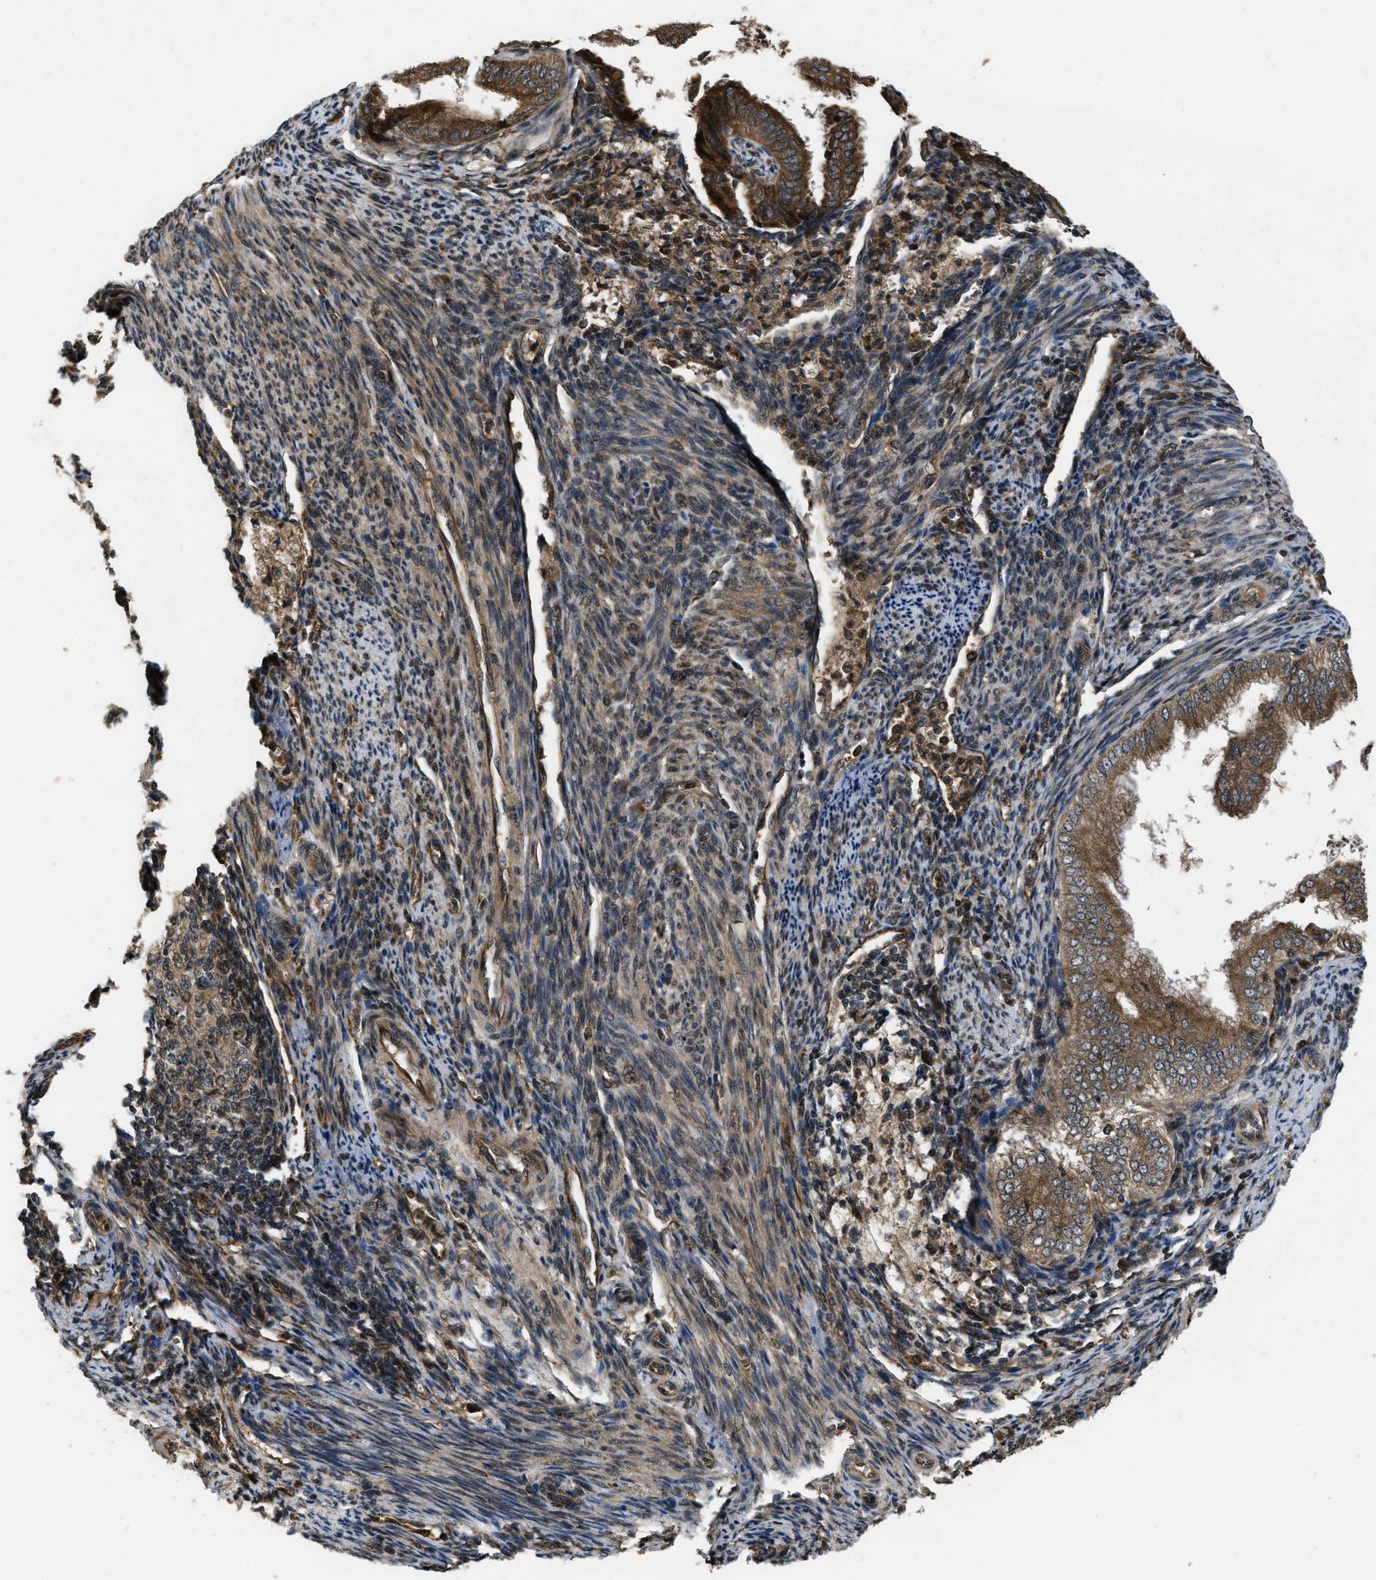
{"staining": {"intensity": "moderate", "quantity": ">75%", "location": "cytoplasmic/membranous"}, "tissue": "endometrial cancer", "cell_type": "Tumor cells", "image_type": "cancer", "snomed": [{"axis": "morphology", "description": "Adenocarcinoma, NOS"}, {"axis": "topography", "description": "Endometrium"}], "caption": "Protein staining displays moderate cytoplasmic/membranous staining in approximately >75% of tumor cells in adenocarcinoma (endometrial).", "gene": "SPTLC1", "patient": {"sex": "female", "age": 58}}